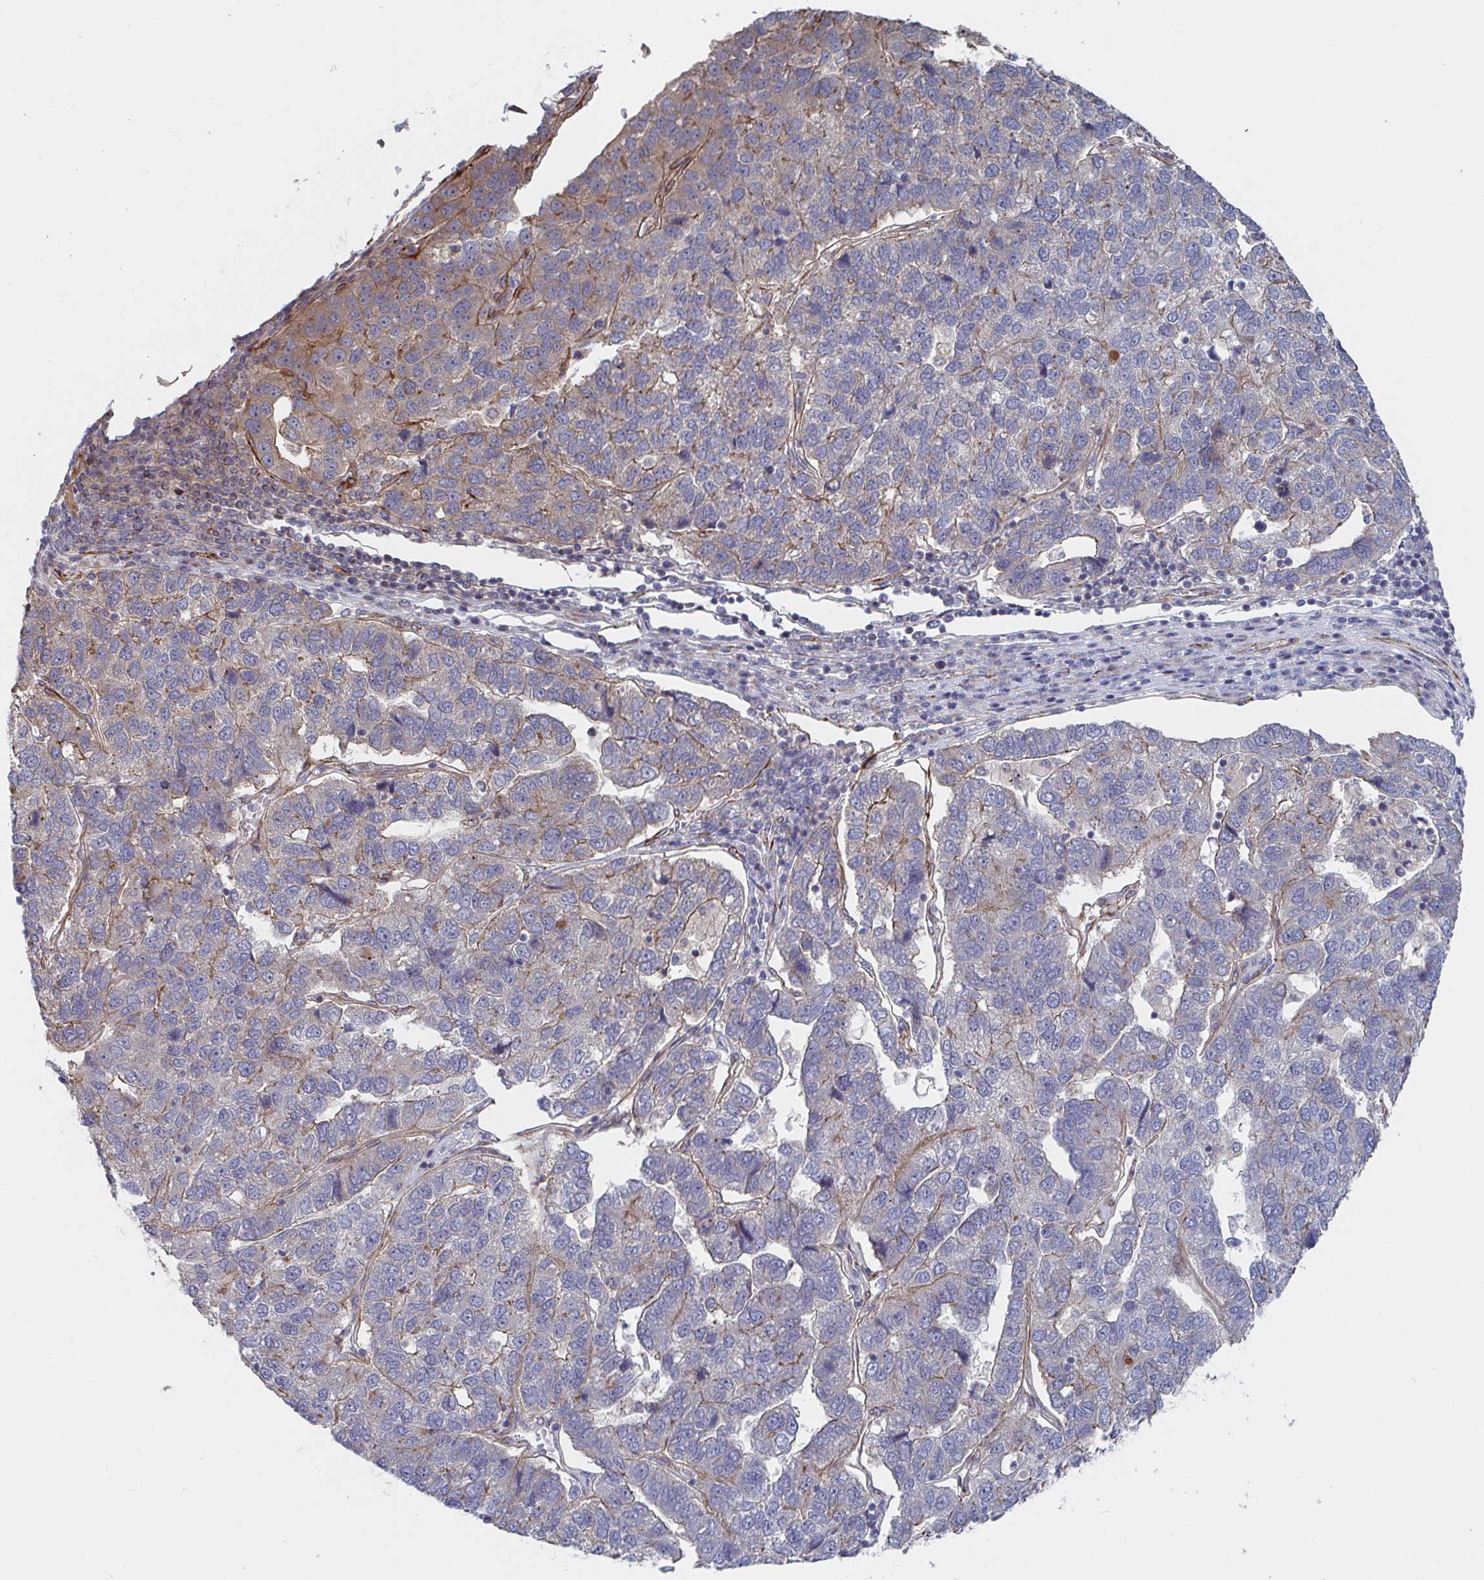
{"staining": {"intensity": "weak", "quantity": "<25%", "location": "cytoplasmic/membranous"}, "tissue": "pancreatic cancer", "cell_type": "Tumor cells", "image_type": "cancer", "snomed": [{"axis": "morphology", "description": "Adenocarcinoma, NOS"}, {"axis": "topography", "description": "Pancreas"}], "caption": "Human adenocarcinoma (pancreatic) stained for a protein using immunohistochemistry demonstrates no positivity in tumor cells.", "gene": "DVL3", "patient": {"sex": "female", "age": 61}}